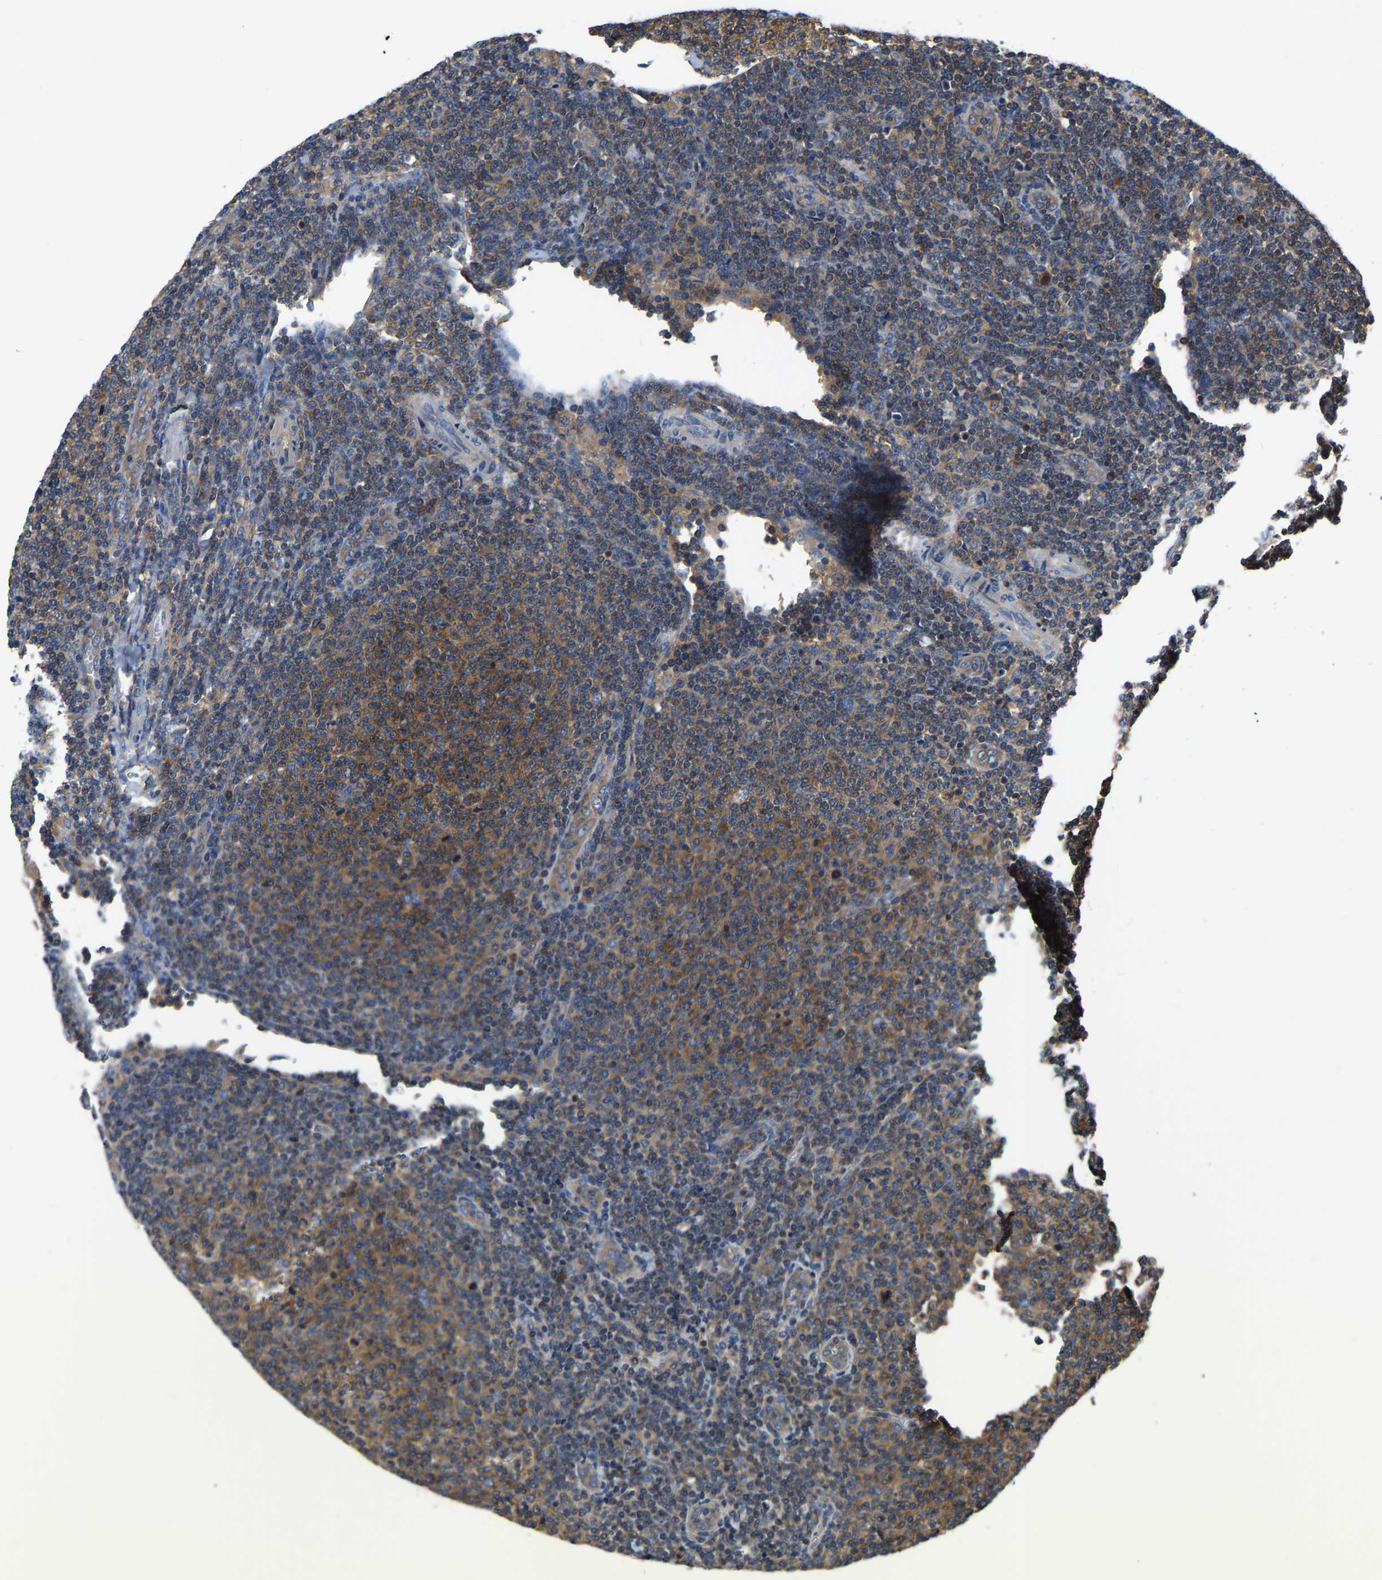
{"staining": {"intensity": "strong", "quantity": ">75%", "location": "cytoplasmic/membranous"}, "tissue": "lymphoma", "cell_type": "Tumor cells", "image_type": "cancer", "snomed": [{"axis": "morphology", "description": "Malignant lymphoma, non-Hodgkin's type, Low grade"}, {"axis": "topography", "description": "Lymph node"}], "caption": "Brown immunohistochemical staining in low-grade malignant lymphoma, non-Hodgkin's type demonstrates strong cytoplasmic/membranous expression in about >75% of tumor cells. (Brightfield microscopy of DAB IHC at high magnification).", "gene": "GARS1", "patient": {"sex": "male", "age": 66}}